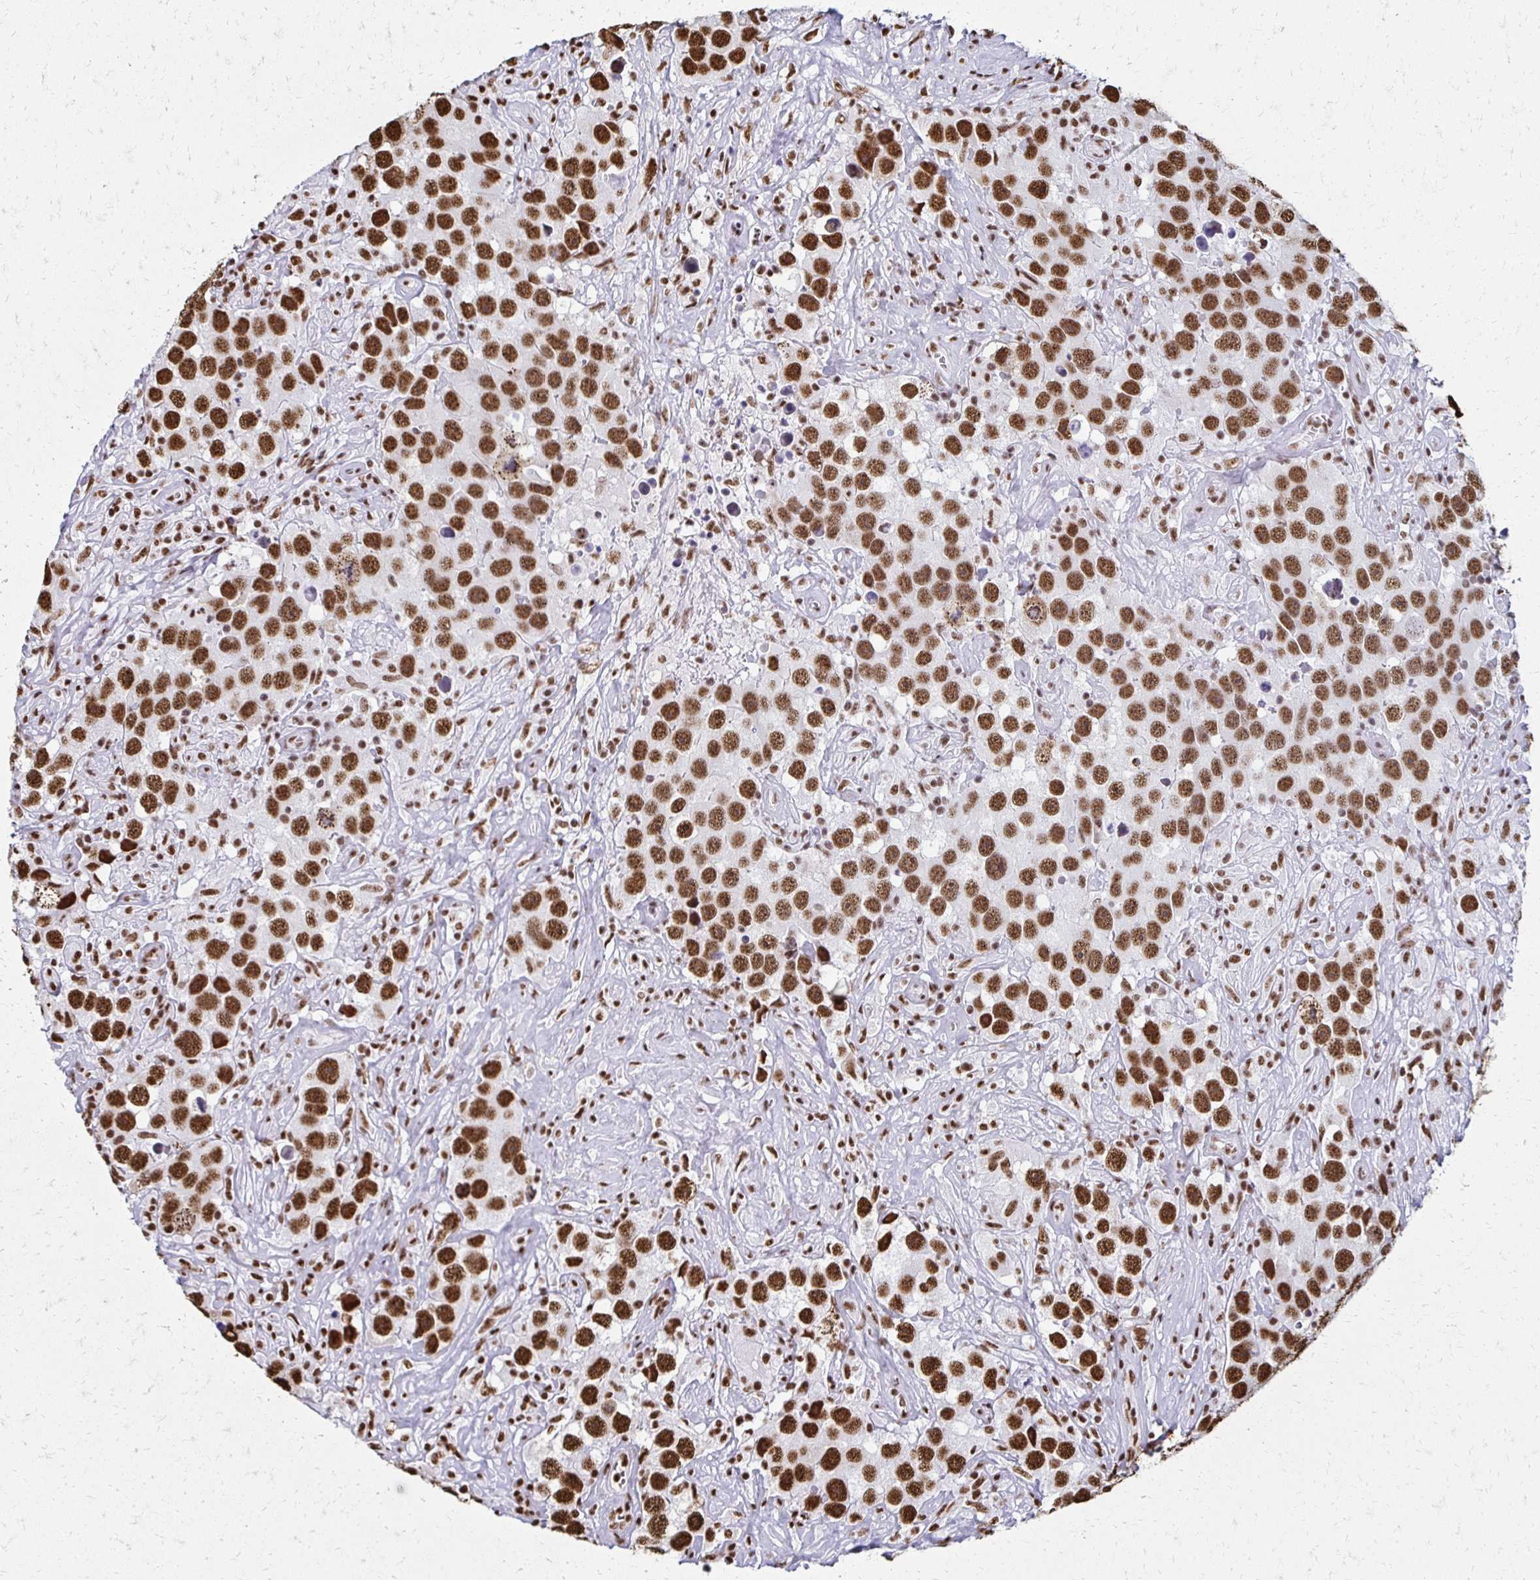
{"staining": {"intensity": "strong", "quantity": ">75%", "location": "nuclear"}, "tissue": "testis cancer", "cell_type": "Tumor cells", "image_type": "cancer", "snomed": [{"axis": "morphology", "description": "Seminoma, NOS"}, {"axis": "topography", "description": "Testis"}], "caption": "Strong nuclear staining for a protein is seen in about >75% of tumor cells of testis cancer (seminoma) using immunohistochemistry (IHC).", "gene": "NONO", "patient": {"sex": "male", "age": 49}}